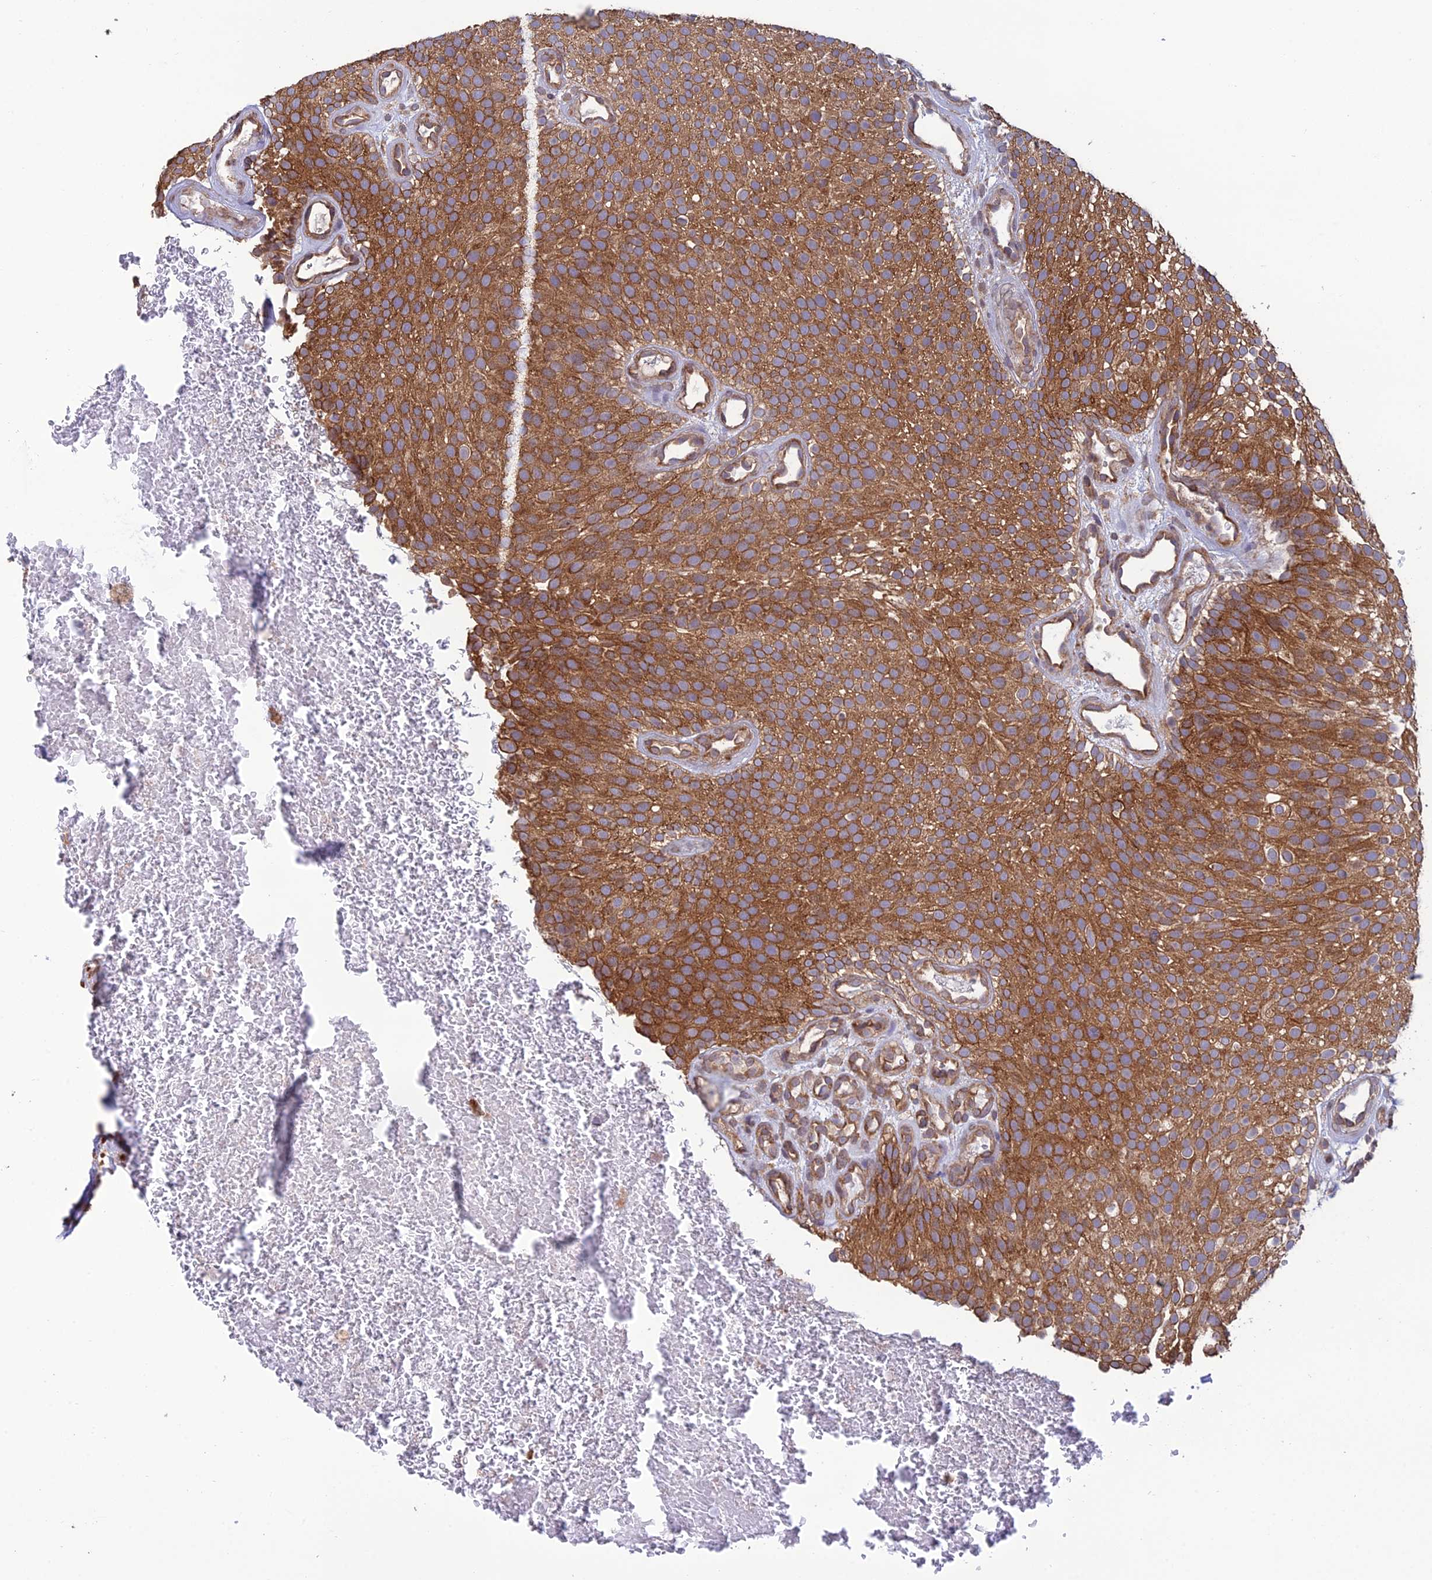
{"staining": {"intensity": "moderate", "quantity": ">75%", "location": "cytoplasmic/membranous"}, "tissue": "urothelial cancer", "cell_type": "Tumor cells", "image_type": "cancer", "snomed": [{"axis": "morphology", "description": "Urothelial carcinoma, Low grade"}, {"axis": "topography", "description": "Urinary bladder"}], "caption": "A histopathology image of urothelial cancer stained for a protein reveals moderate cytoplasmic/membranous brown staining in tumor cells. The staining is performed using DAB (3,3'-diaminobenzidine) brown chromogen to label protein expression. The nuclei are counter-stained blue using hematoxylin.", "gene": "MRNIP", "patient": {"sex": "male", "age": 78}}